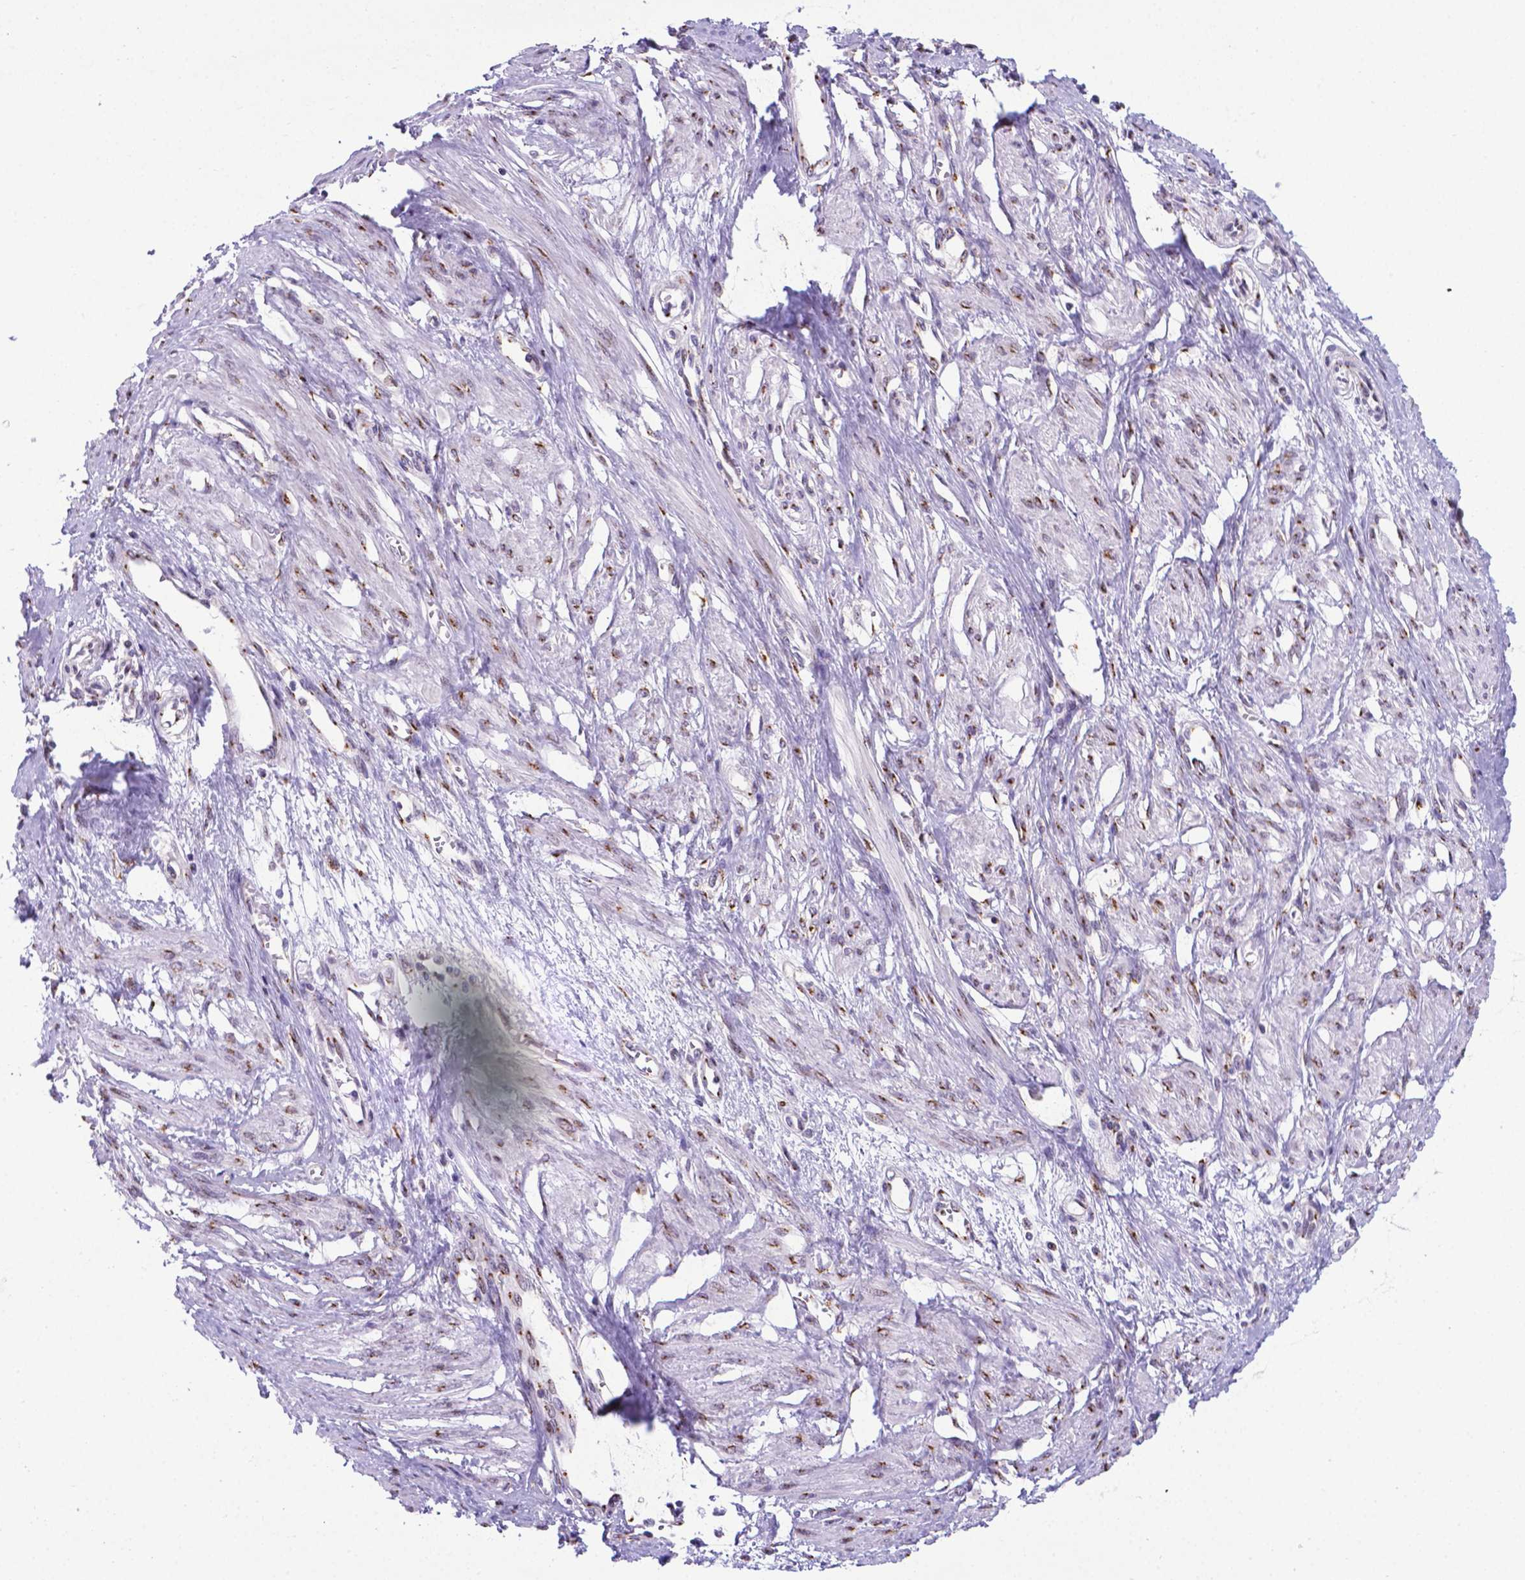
{"staining": {"intensity": "moderate", "quantity": "25%-75%", "location": "cytoplasmic/membranous"}, "tissue": "smooth muscle", "cell_type": "Smooth muscle cells", "image_type": "normal", "snomed": [{"axis": "morphology", "description": "Normal tissue, NOS"}, {"axis": "topography", "description": "Smooth muscle"}, {"axis": "topography", "description": "Uterus"}], "caption": "Smooth muscle stained with IHC demonstrates moderate cytoplasmic/membranous expression in about 25%-75% of smooth muscle cells. Using DAB (3,3'-diaminobenzidine) (brown) and hematoxylin (blue) stains, captured at high magnification using brightfield microscopy.", "gene": "MRPL10", "patient": {"sex": "female", "age": 39}}